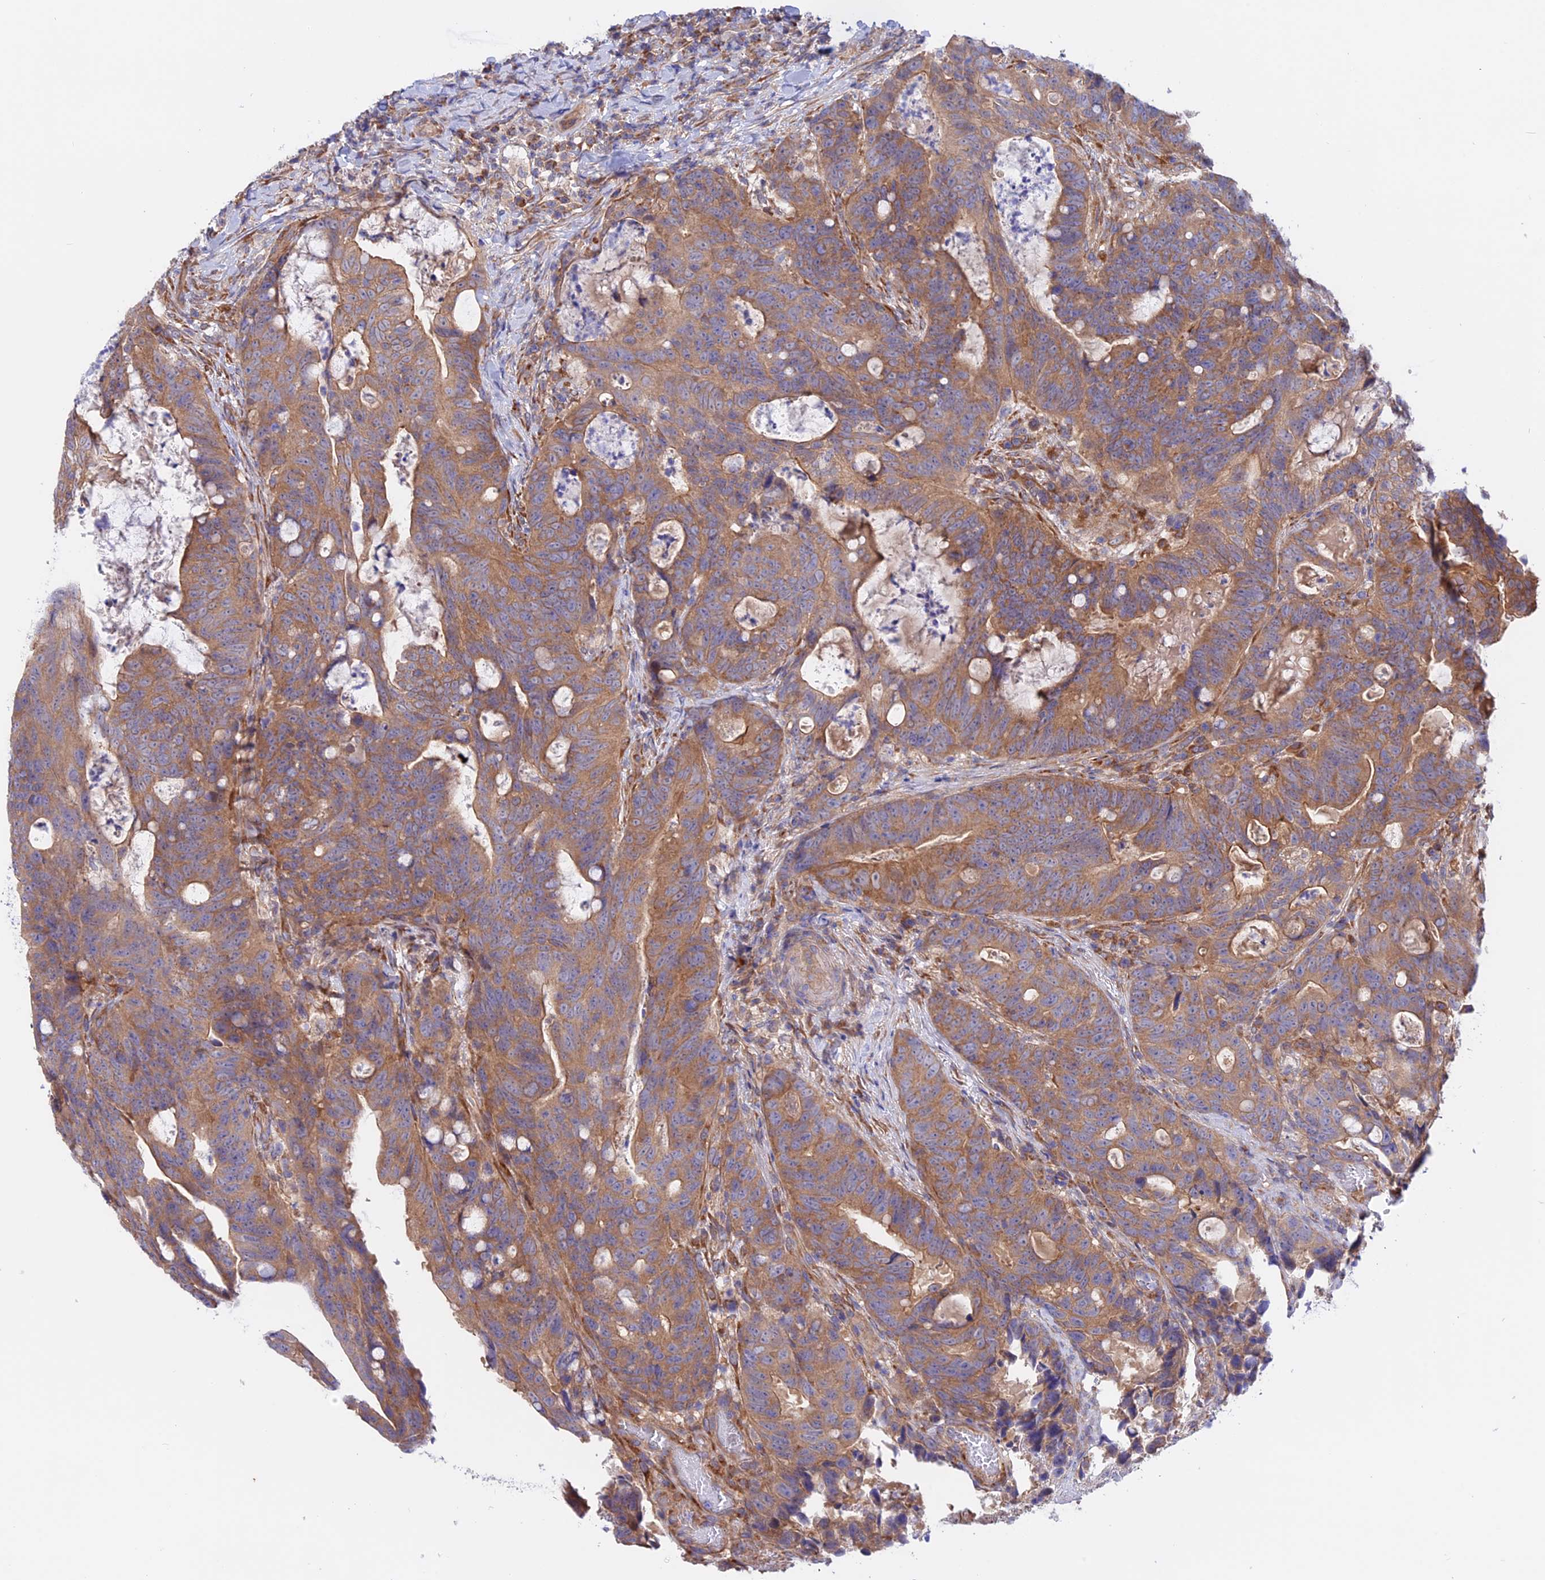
{"staining": {"intensity": "moderate", "quantity": ">75%", "location": "cytoplasmic/membranous"}, "tissue": "colorectal cancer", "cell_type": "Tumor cells", "image_type": "cancer", "snomed": [{"axis": "morphology", "description": "Adenocarcinoma, NOS"}, {"axis": "topography", "description": "Colon"}], "caption": "Human adenocarcinoma (colorectal) stained with a brown dye demonstrates moderate cytoplasmic/membranous positive staining in approximately >75% of tumor cells.", "gene": "HYCC1", "patient": {"sex": "female", "age": 82}}